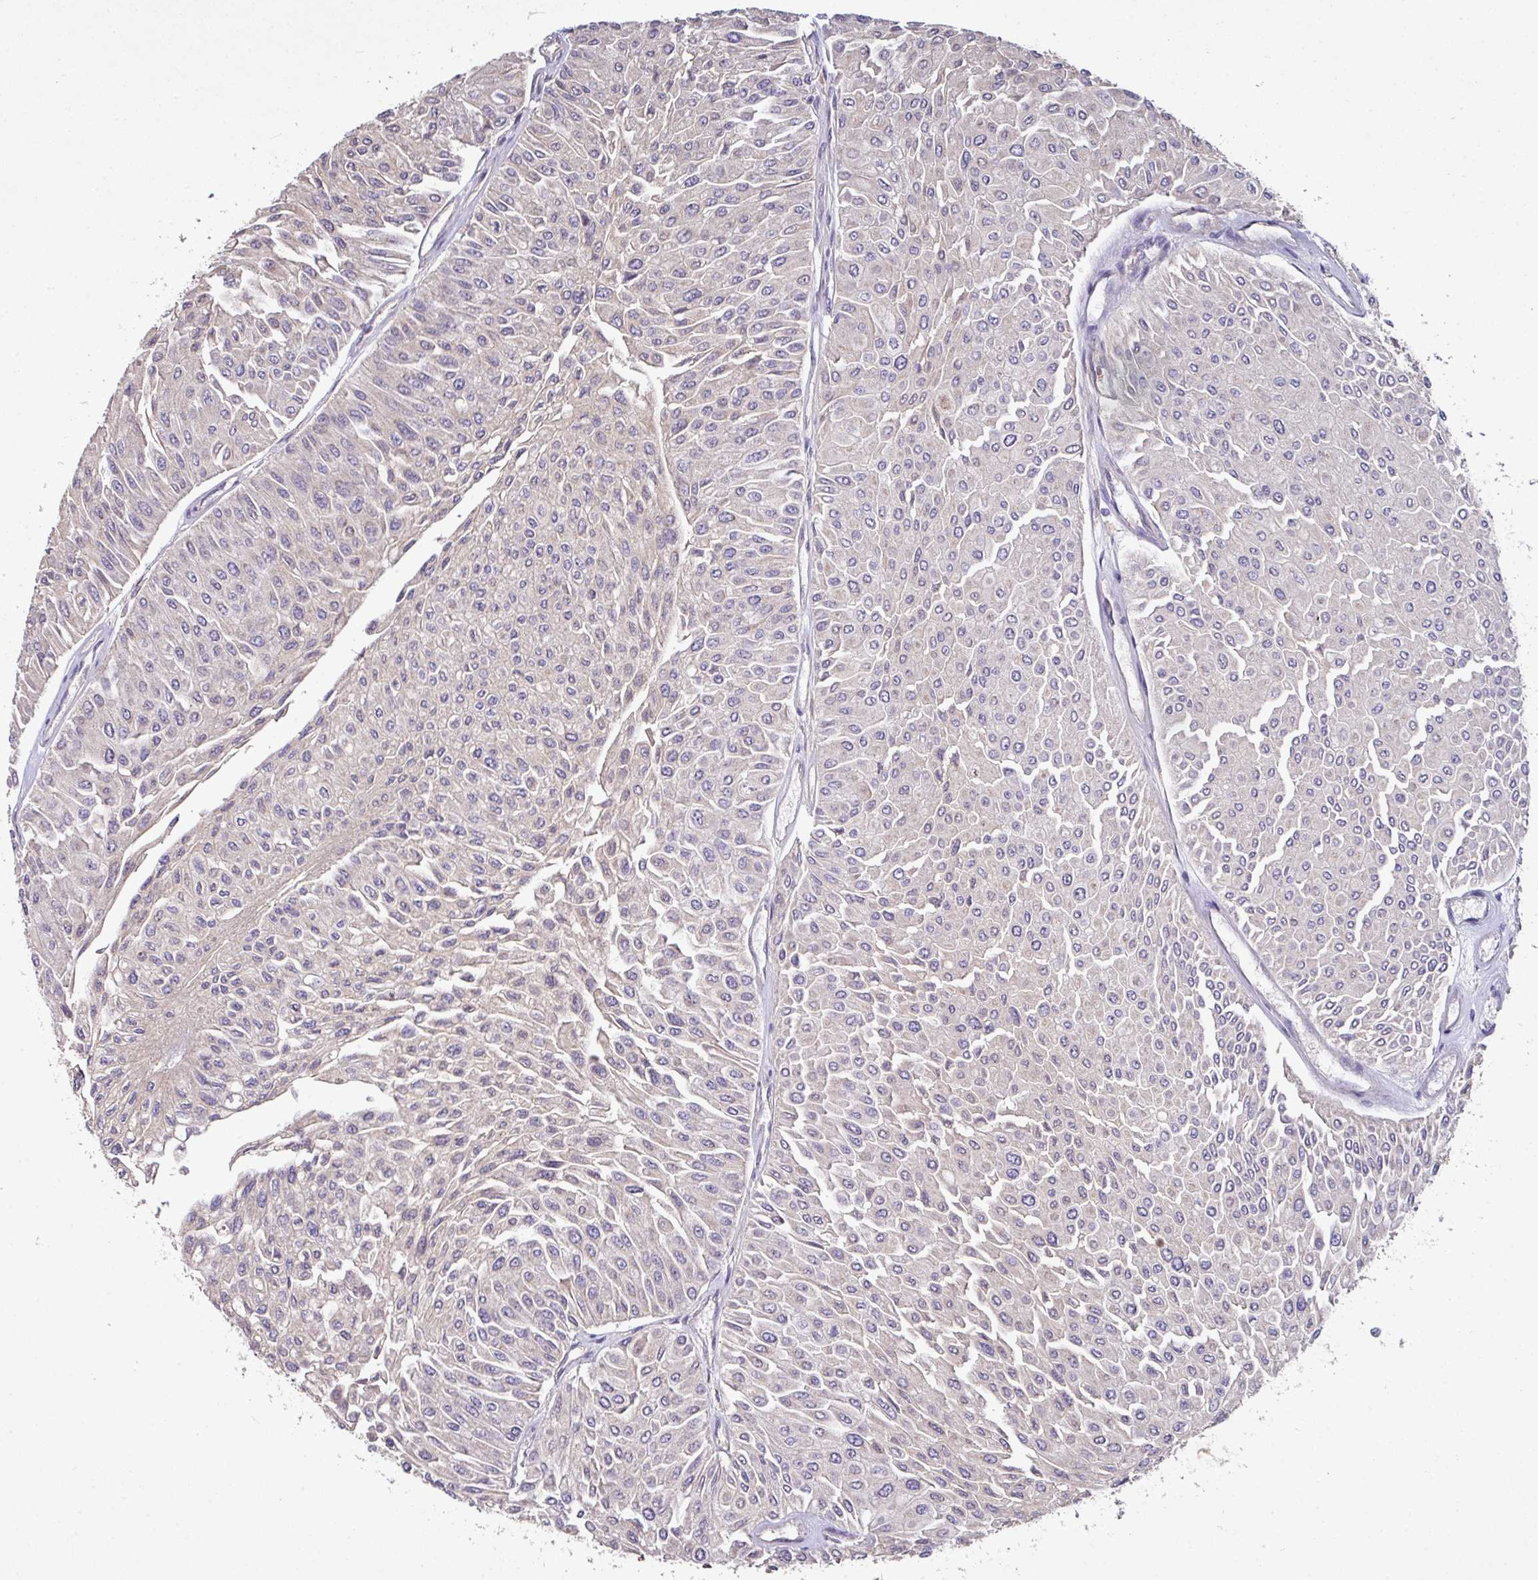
{"staining": {"intensity": "negative", "quantity": "none", "location": "none"}, "tissue": "urothelial cancer", "cell_type": "Tumor cells", "image_type": "cancer", "snomed": [{"axis": "morphology", "description": "Urothelial carcinoma, Low grade"}, {"axis": "topography", "description": "Urinary bladder"}], "caption": "Micrograph shows no significant protein staining in tumor cells of urothelial cancer.", "gene": "AEBP2", "patient": {"sex": "male", "age": 67}}